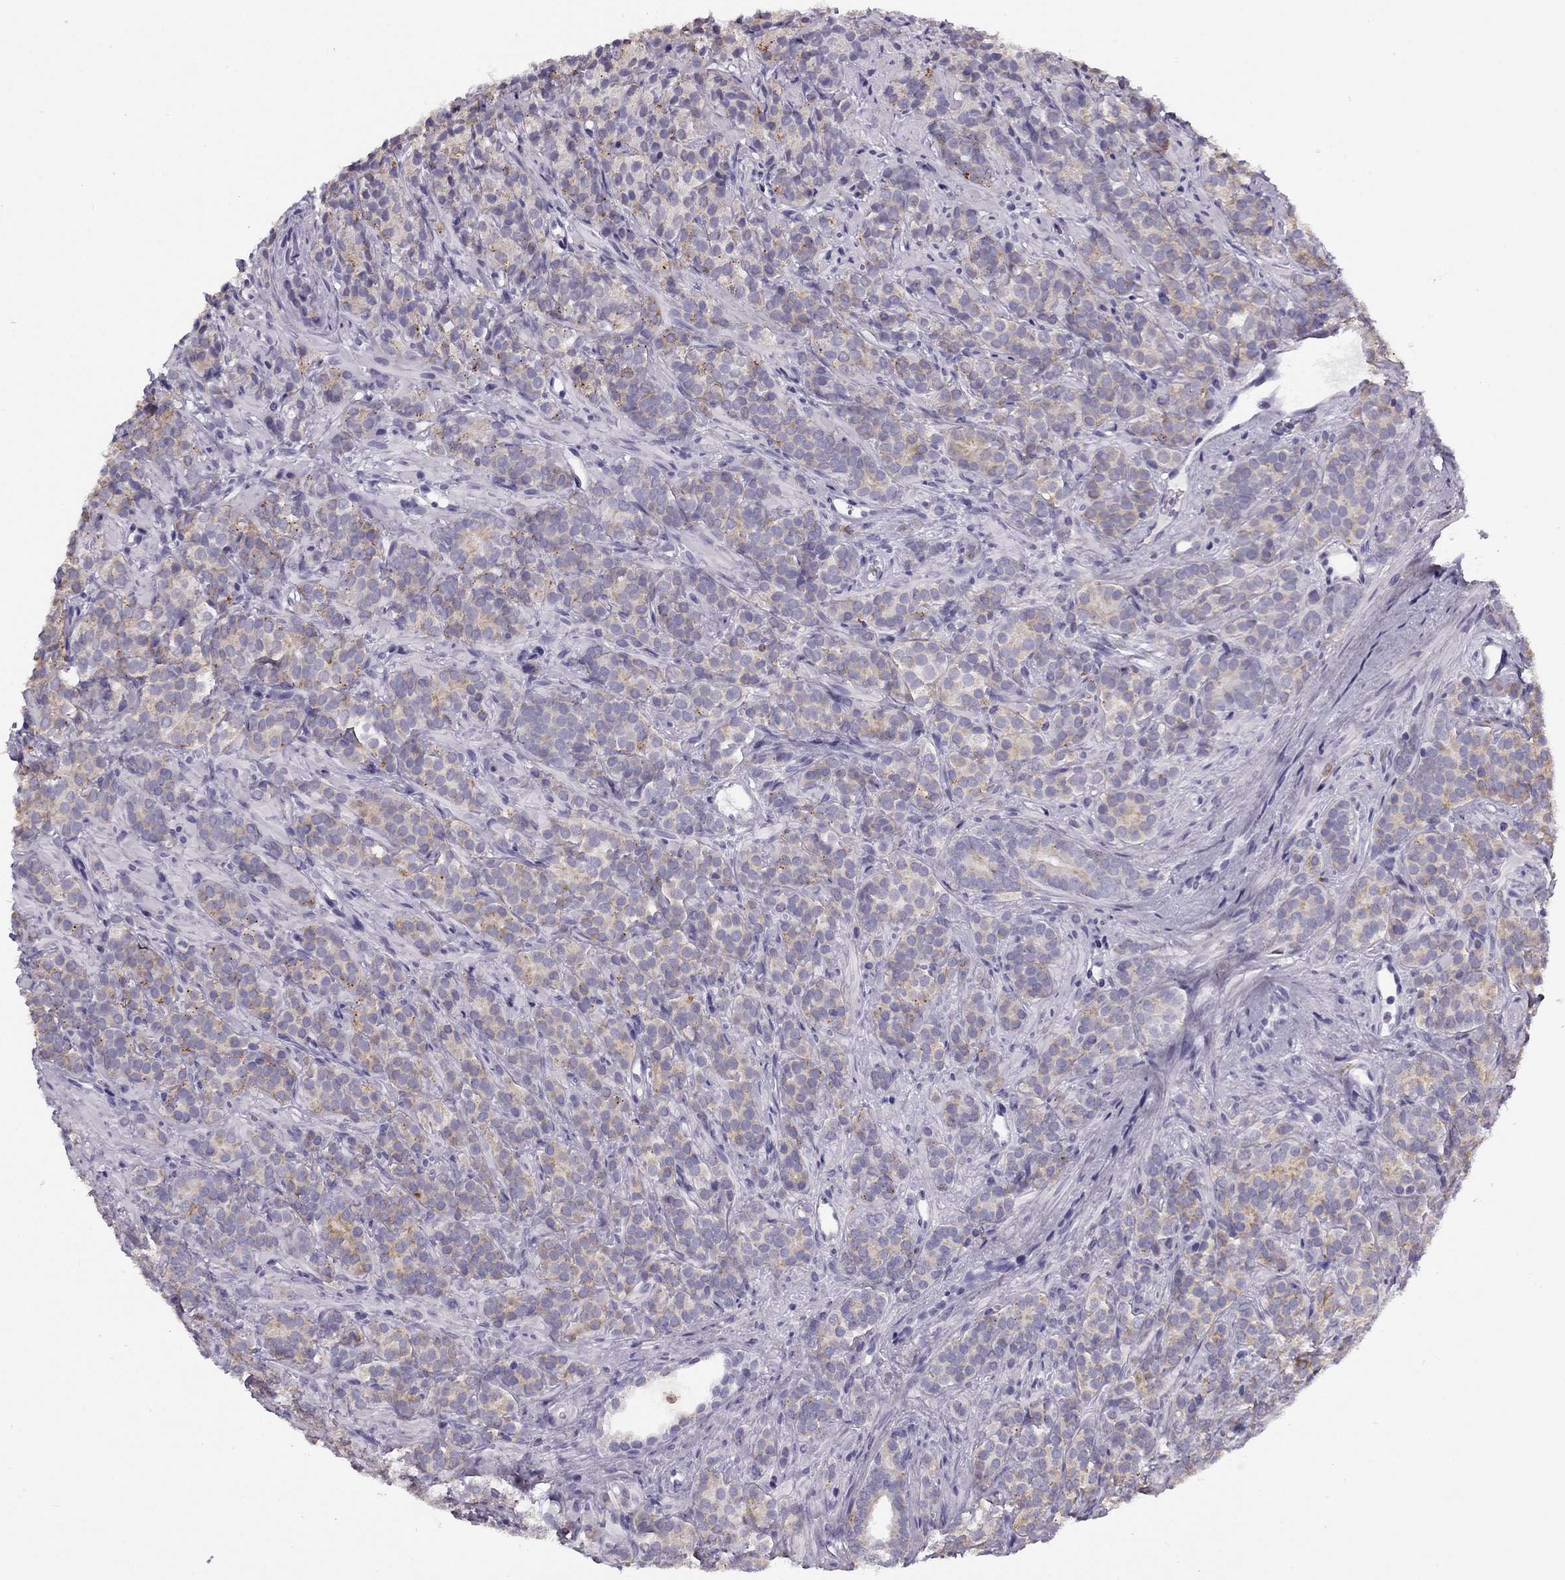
{"staining": {"intensity": "negative", "quantity": "none", "location": "none"}, "tissue": "prostate cancer", "cell_type": "Tumor cells", "image_type": "cancer", "snomed": [{"axis": "morphology", "description": "Adenocarcinoma, High grade"}, {"axis": "topography", "description": "Prostate"}], "caption": "IHC image of human prostate cancer (high-grade adenocarcinoma) stained for a protein (brown), which reveals no staining in tumor cells.", "gene": "MC5R", "patient": {"sex": "male", "age": 84}}